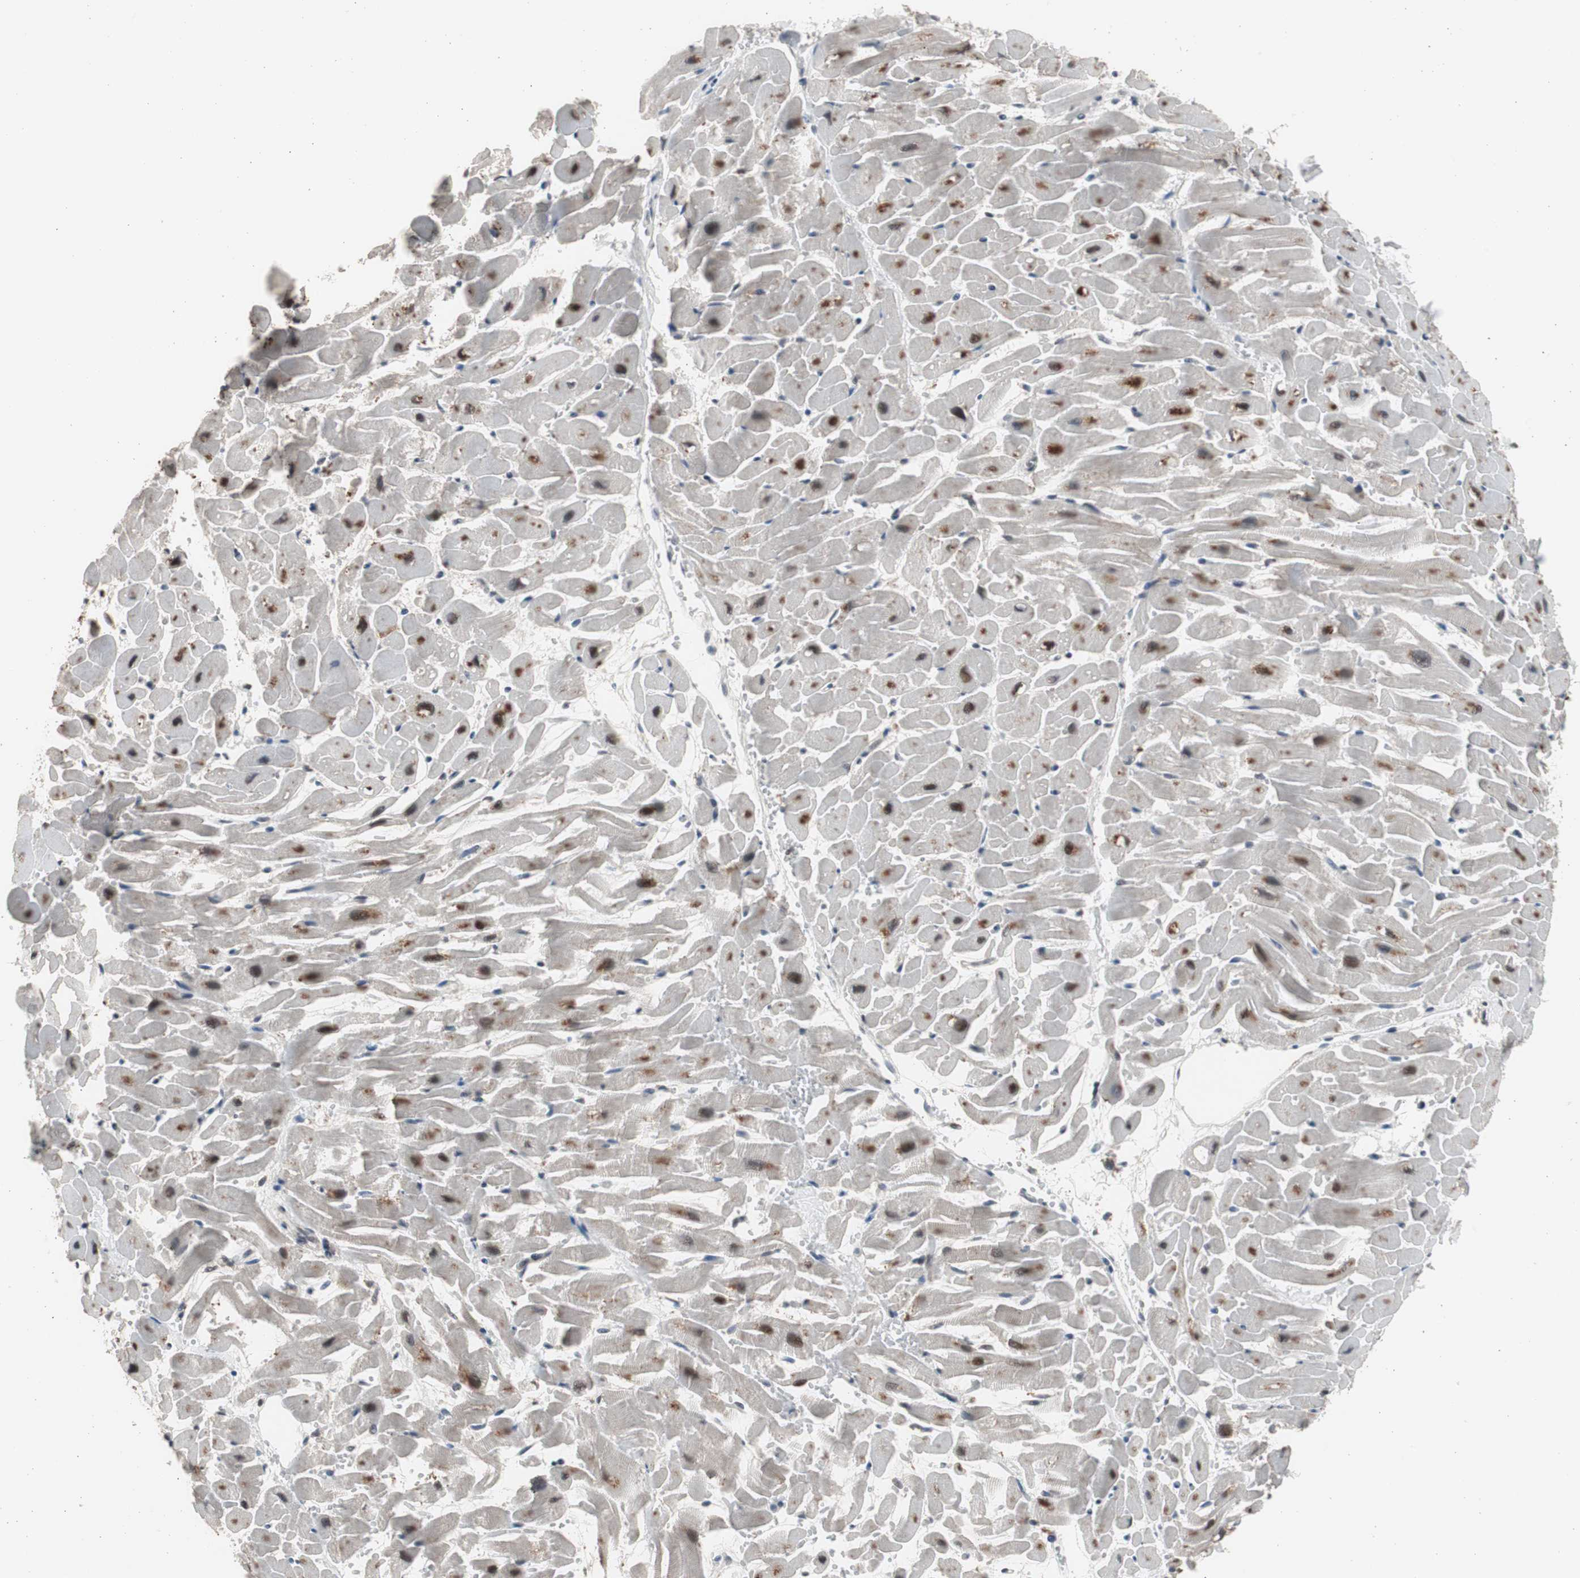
{"staining": {"intensity": "strong", "quantity": ">75%", "location": "nuclear"}, "tissue": "heart muscle", "cell_type": "Cardiomyocytes", "image_type": "normal", "snomed": [{"axis": "morphology", "description": "Normal tissue, NOS"}, {"axis": "topography", "description": "Heart"}], "caption": "Brown immunohistochemical staining in normal heart muscle reveals strong nuclear staining in approximately >75% of cardiomyocytes. (DAB IHC, brown staining for protein, blue staining for nuclei).", "gene": "RPA1", "patient": {"sex": "female", "age": 19}}